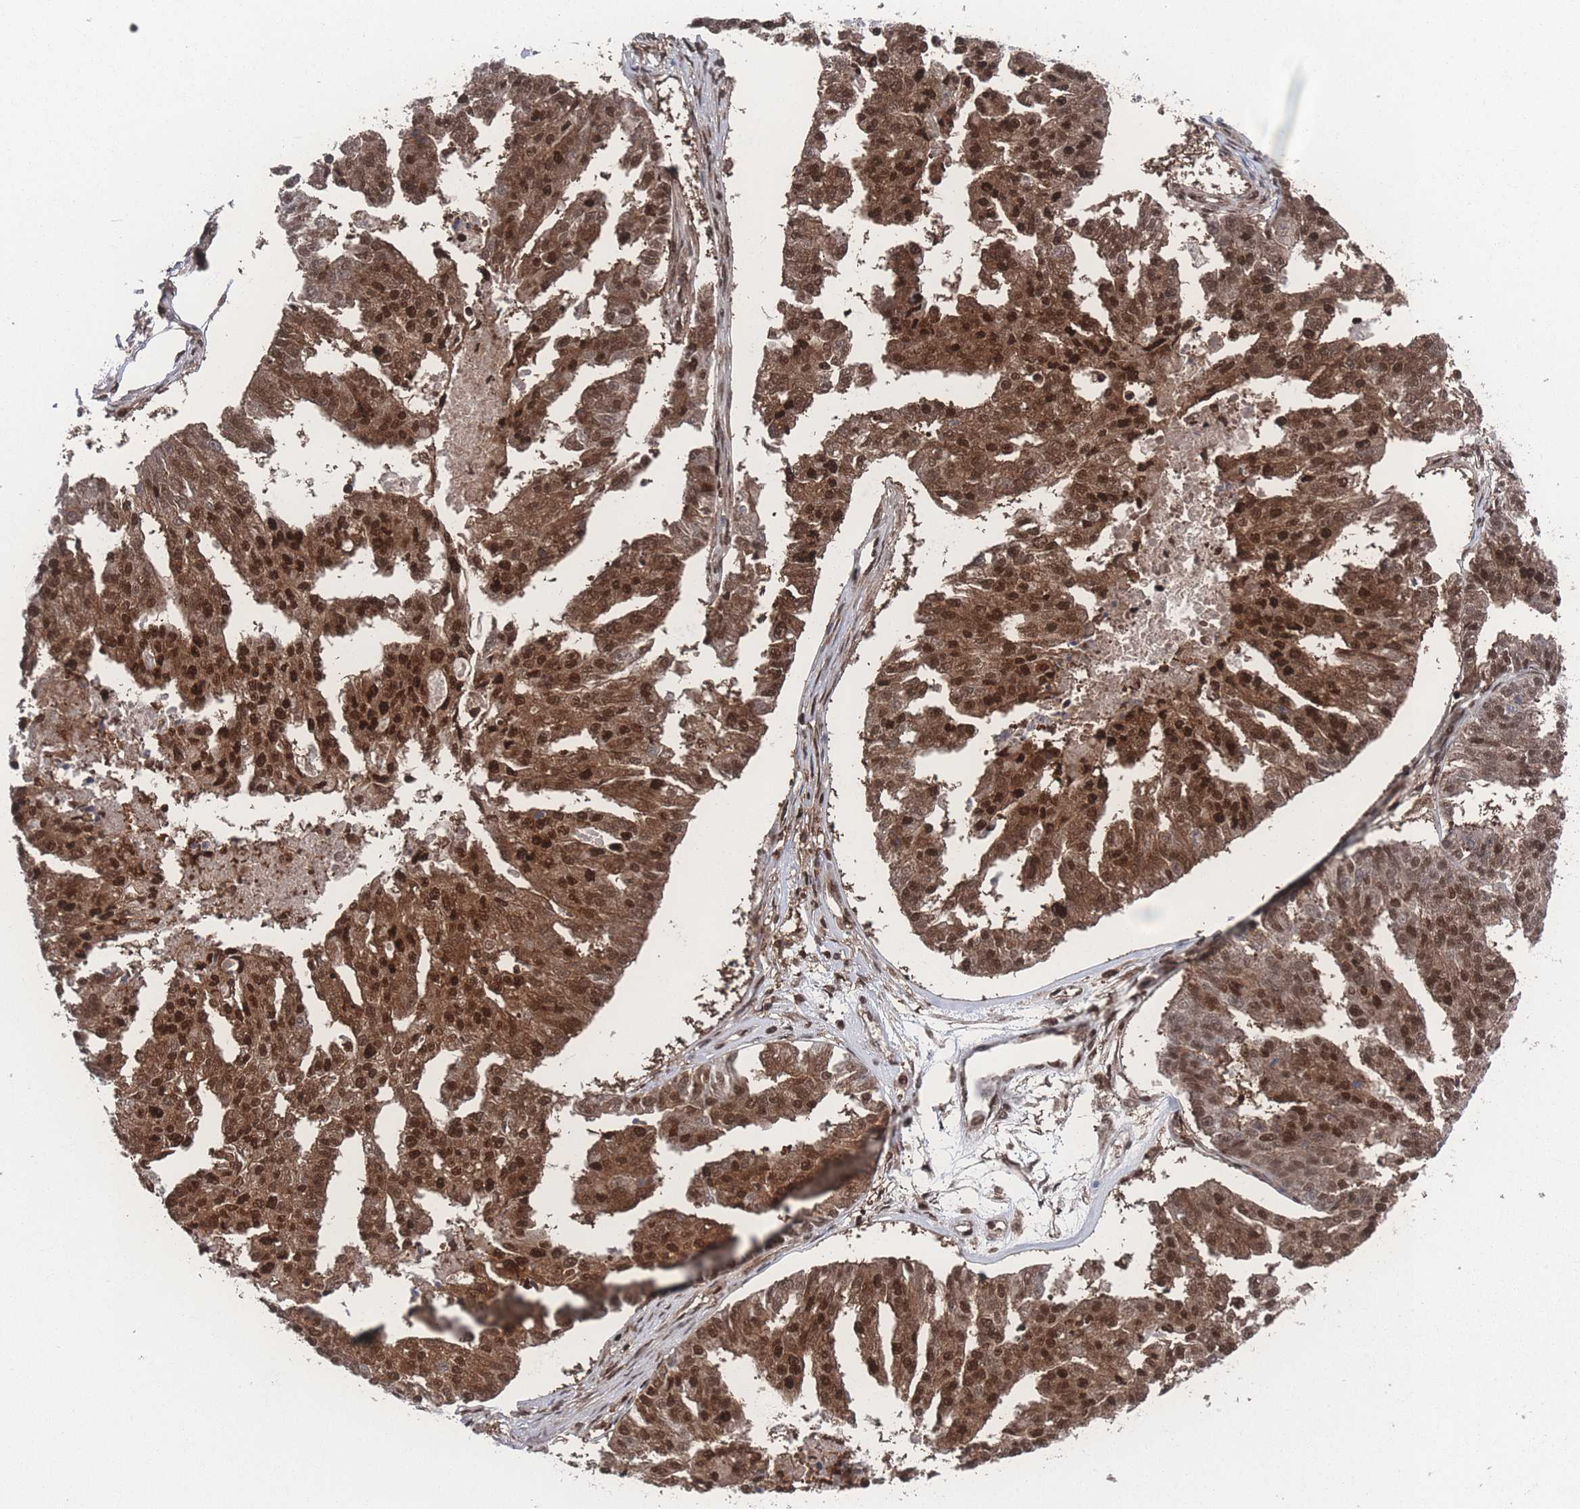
{"staining": {"intensity": "strong", "quantity": ">75%", "location": "nuclear"}, "tissue": "ovarian cancer", "cell_type": "Tumor cells", "image_type": "cancer", "snomed": [{"axis": "morphology", "description": "Cystadenocarcinoma, serous, NOS"}, {"axis": "topography", "description": "Ovary"}], "caption": "This is a histology image of immunohistochemistry (IHC) staining of ovarian cancer (serous cystadenocarcinoma), which shows strong expression in the nuclear of tumor cells.", "gene": "PSMA1", "patient": {"sex": "female", "age": 58}}